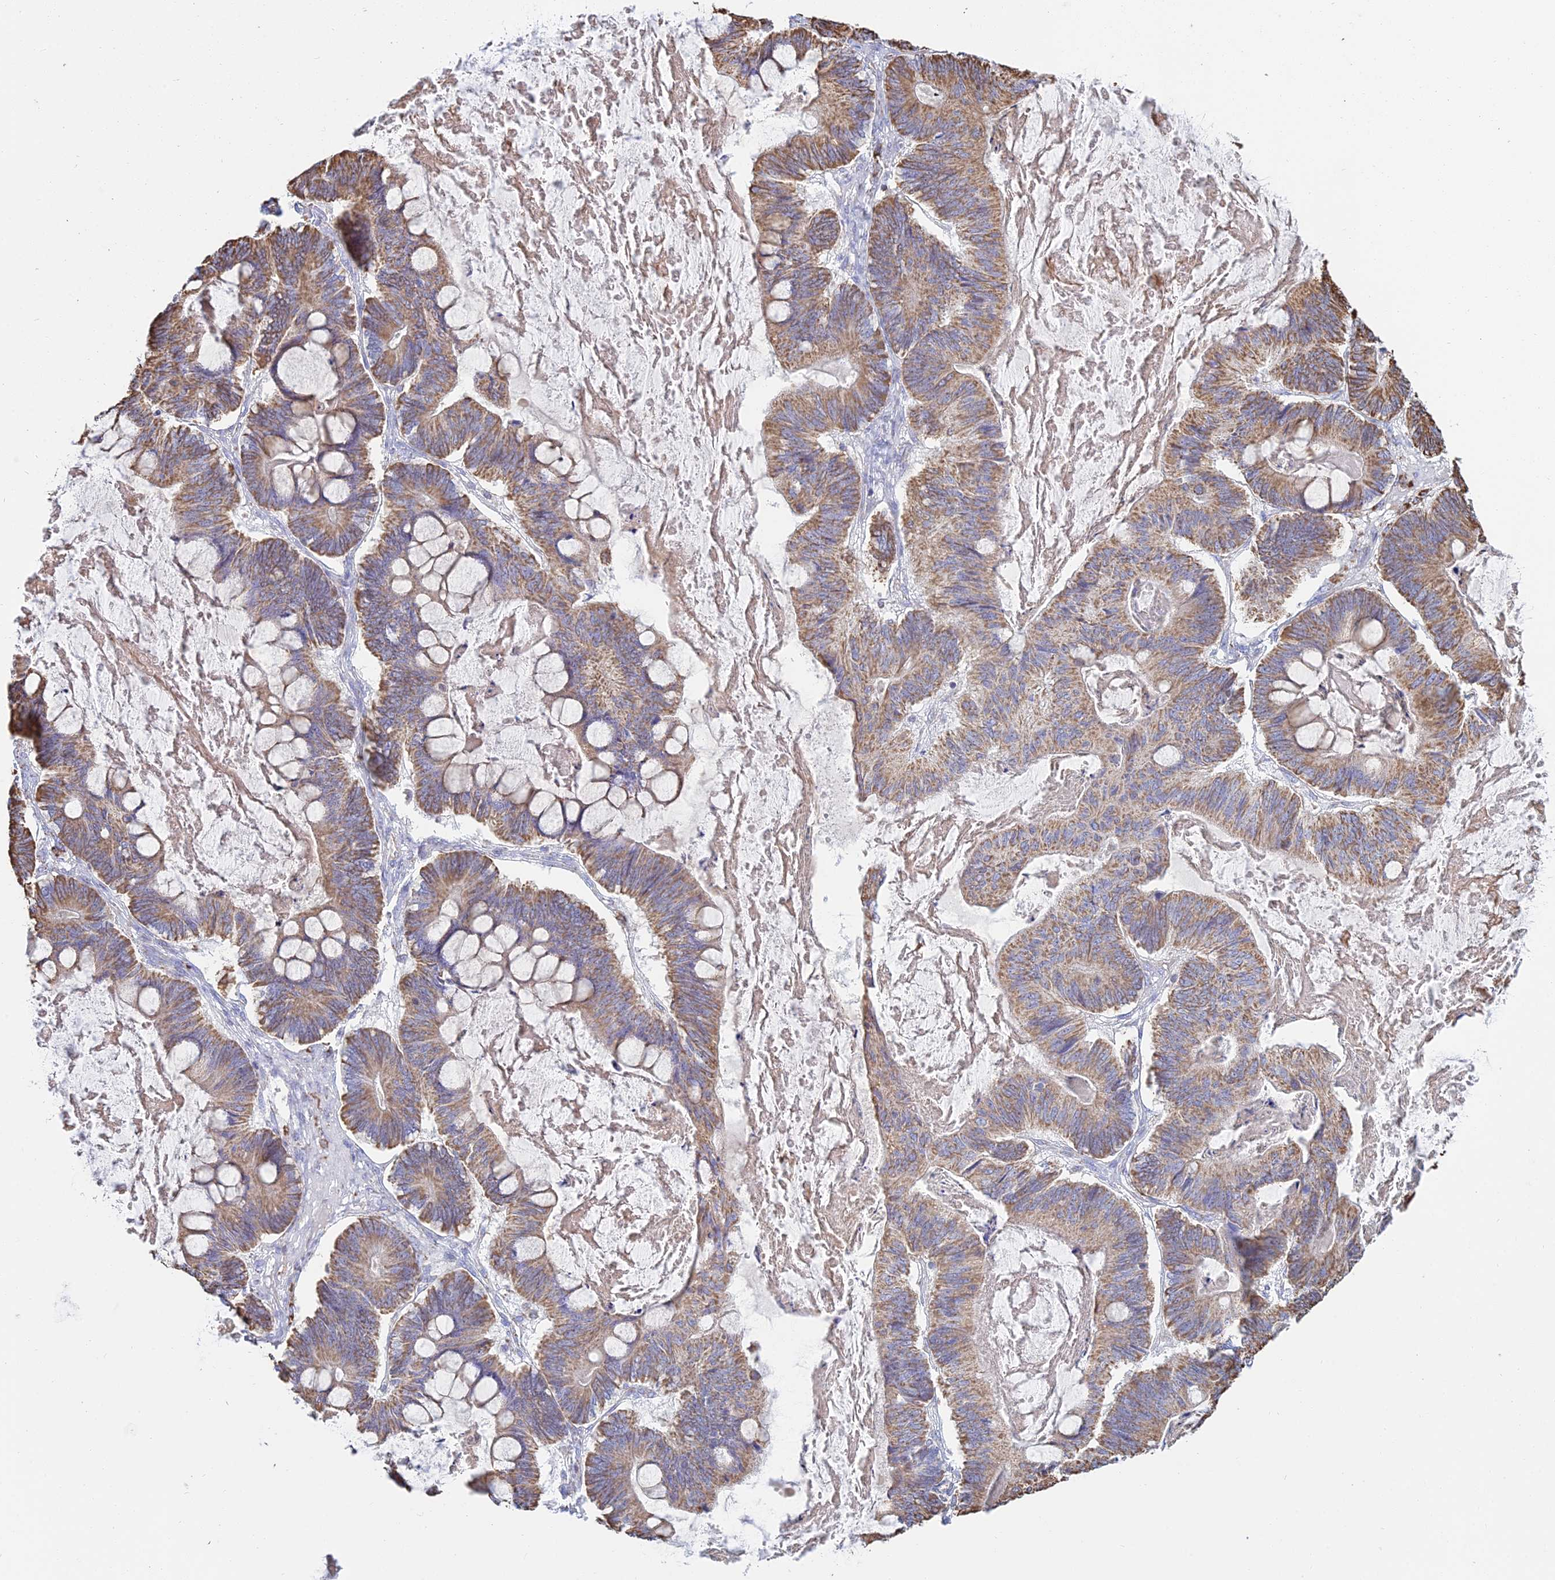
{"staining": {"intensity": "moderate", "quantity": ">75%", "location": "cytoplasmic/membranous"}, "tissue": "ovarian cancer", "cell_type": "Tumor cells", "image_type": "cancer", "snomed": [{"axis": "morphology", "description": "Cystadenocarcinoma, mucinous, NOS"}, {"axis": "topography", "description": "Ovary"}], "caption": "Tumor cells display medium levels of moderate cytoplasmic/membranous staining in approximately >75% of cells in human ovarian mucinous cystadenocarcinoma.", "gene": "OR2W3", "patient": {"sex": "female", "age": 61}}